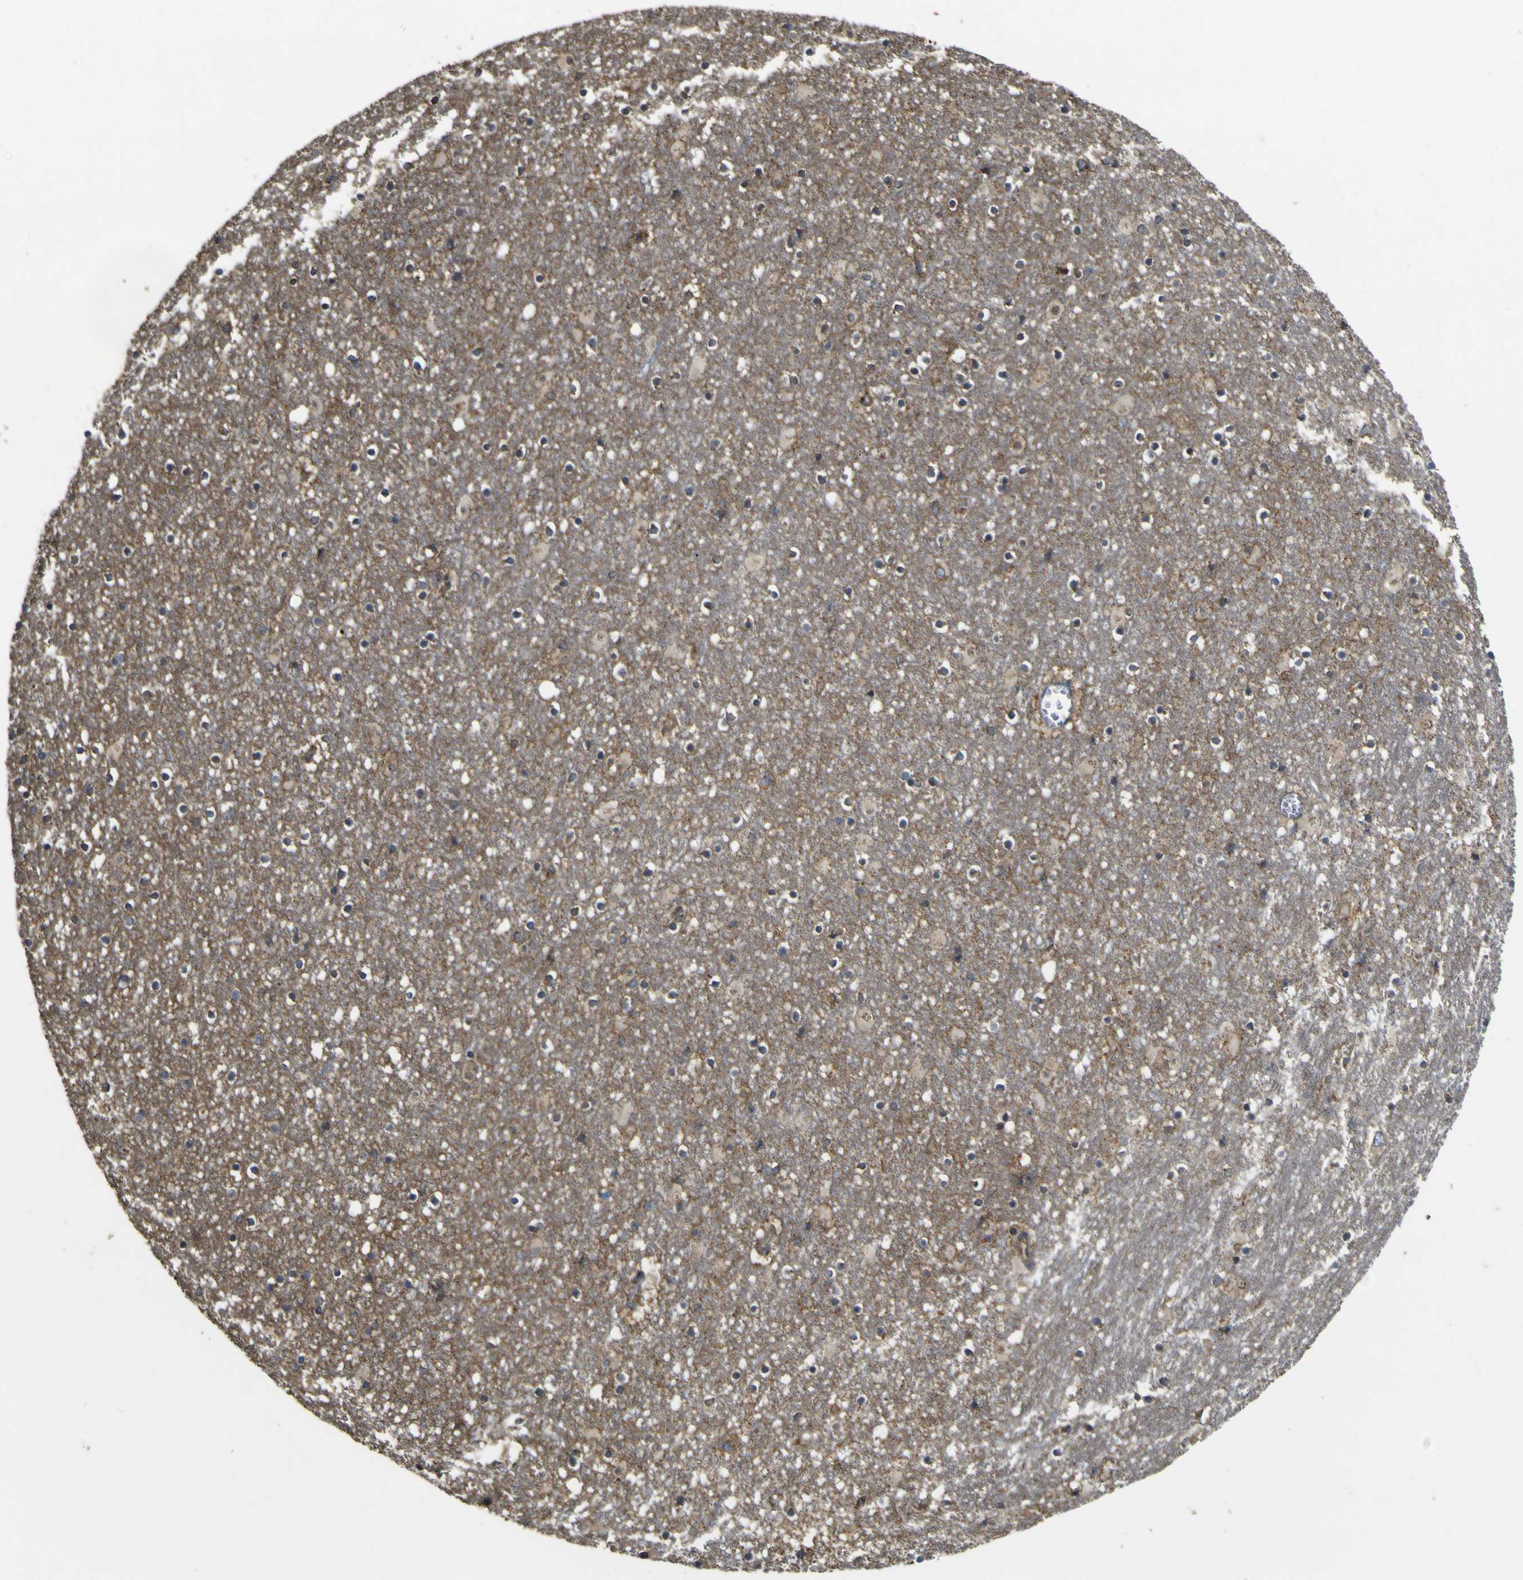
{"staining": {"intensity": "moderate", "quantity": "<25%", "location": "cytoplasmic/membranous"}, "tissue": "caudate", "cell_type": "Glial cells", "image_type": "normal", "snomed": [{"axis": "morphology", "description": "Normal tissue, NOS"}, {"axis": "topography", "description": "Lateral ventricle wall"}], "caption": "Protein analysis of benign caudate shows moderate cytoplasmic/membranous expression in about <25% of glial cells. The protein is stained brown, and the nuclei are stained in blue (DAB IHC with brightfield microscopy, high magnification).", "gene": "ACSL3", "patient": {"sex": "male", "age": 45}}